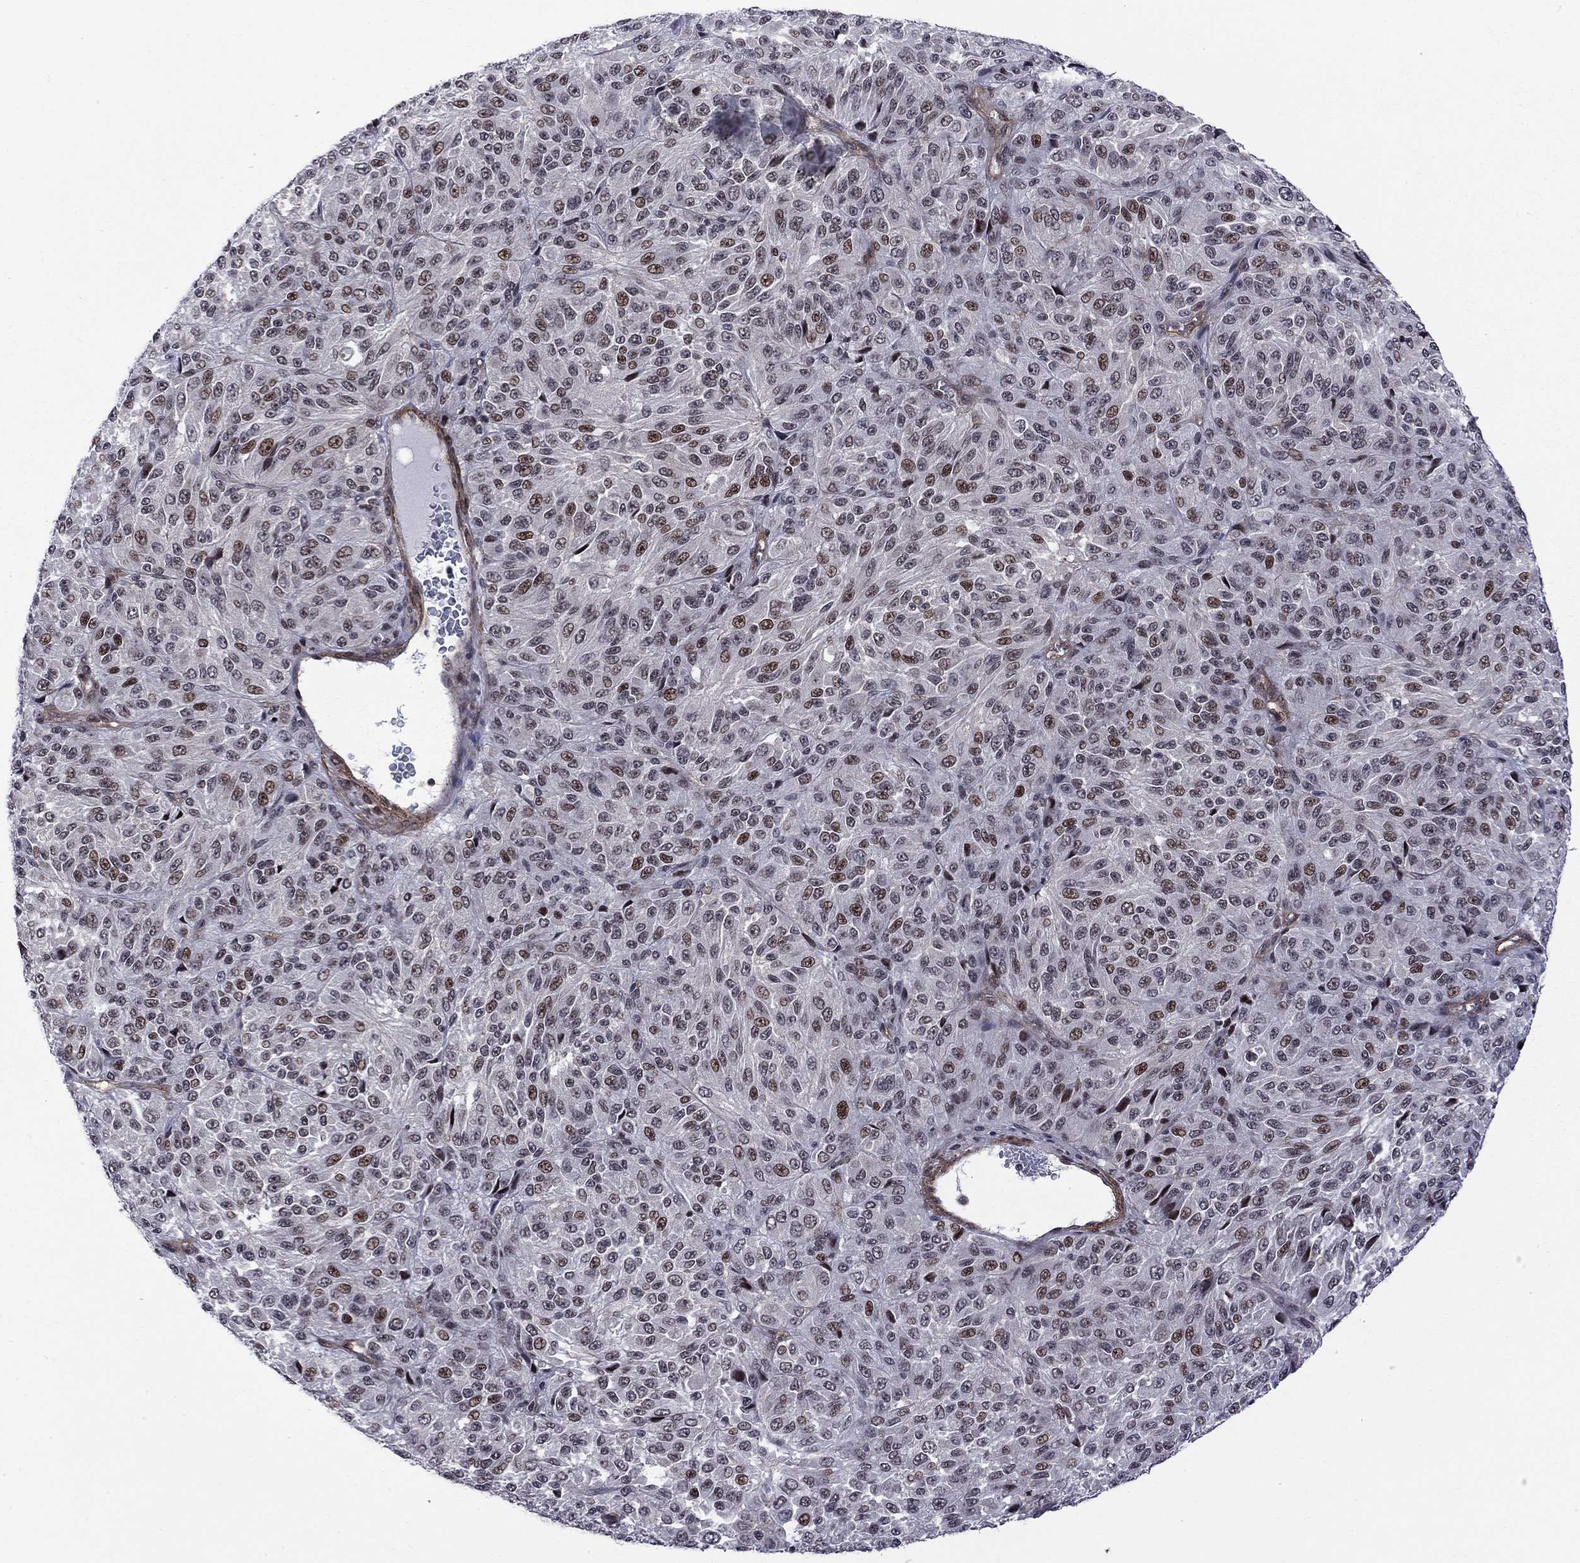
{"staining": {"intensity": "strong", "quantity": "25%-75%", "location": "nuclear"}, "tissue": "melanoma", "cell_type": "Tumor cells", "image_type": "cancer", "snomed": [{"axis": "morphology", "description": "Malignant melanoma, Metastatic site"}, {"axis": "topography", "description": "Brain"}], "caption": "Protein expression by IHC reveals strong nuclear staining in approximately 25%-75% of tumor cells in melanoma.", "gene": "BRF1", "patient": {"sex": "female", "age": 56}}